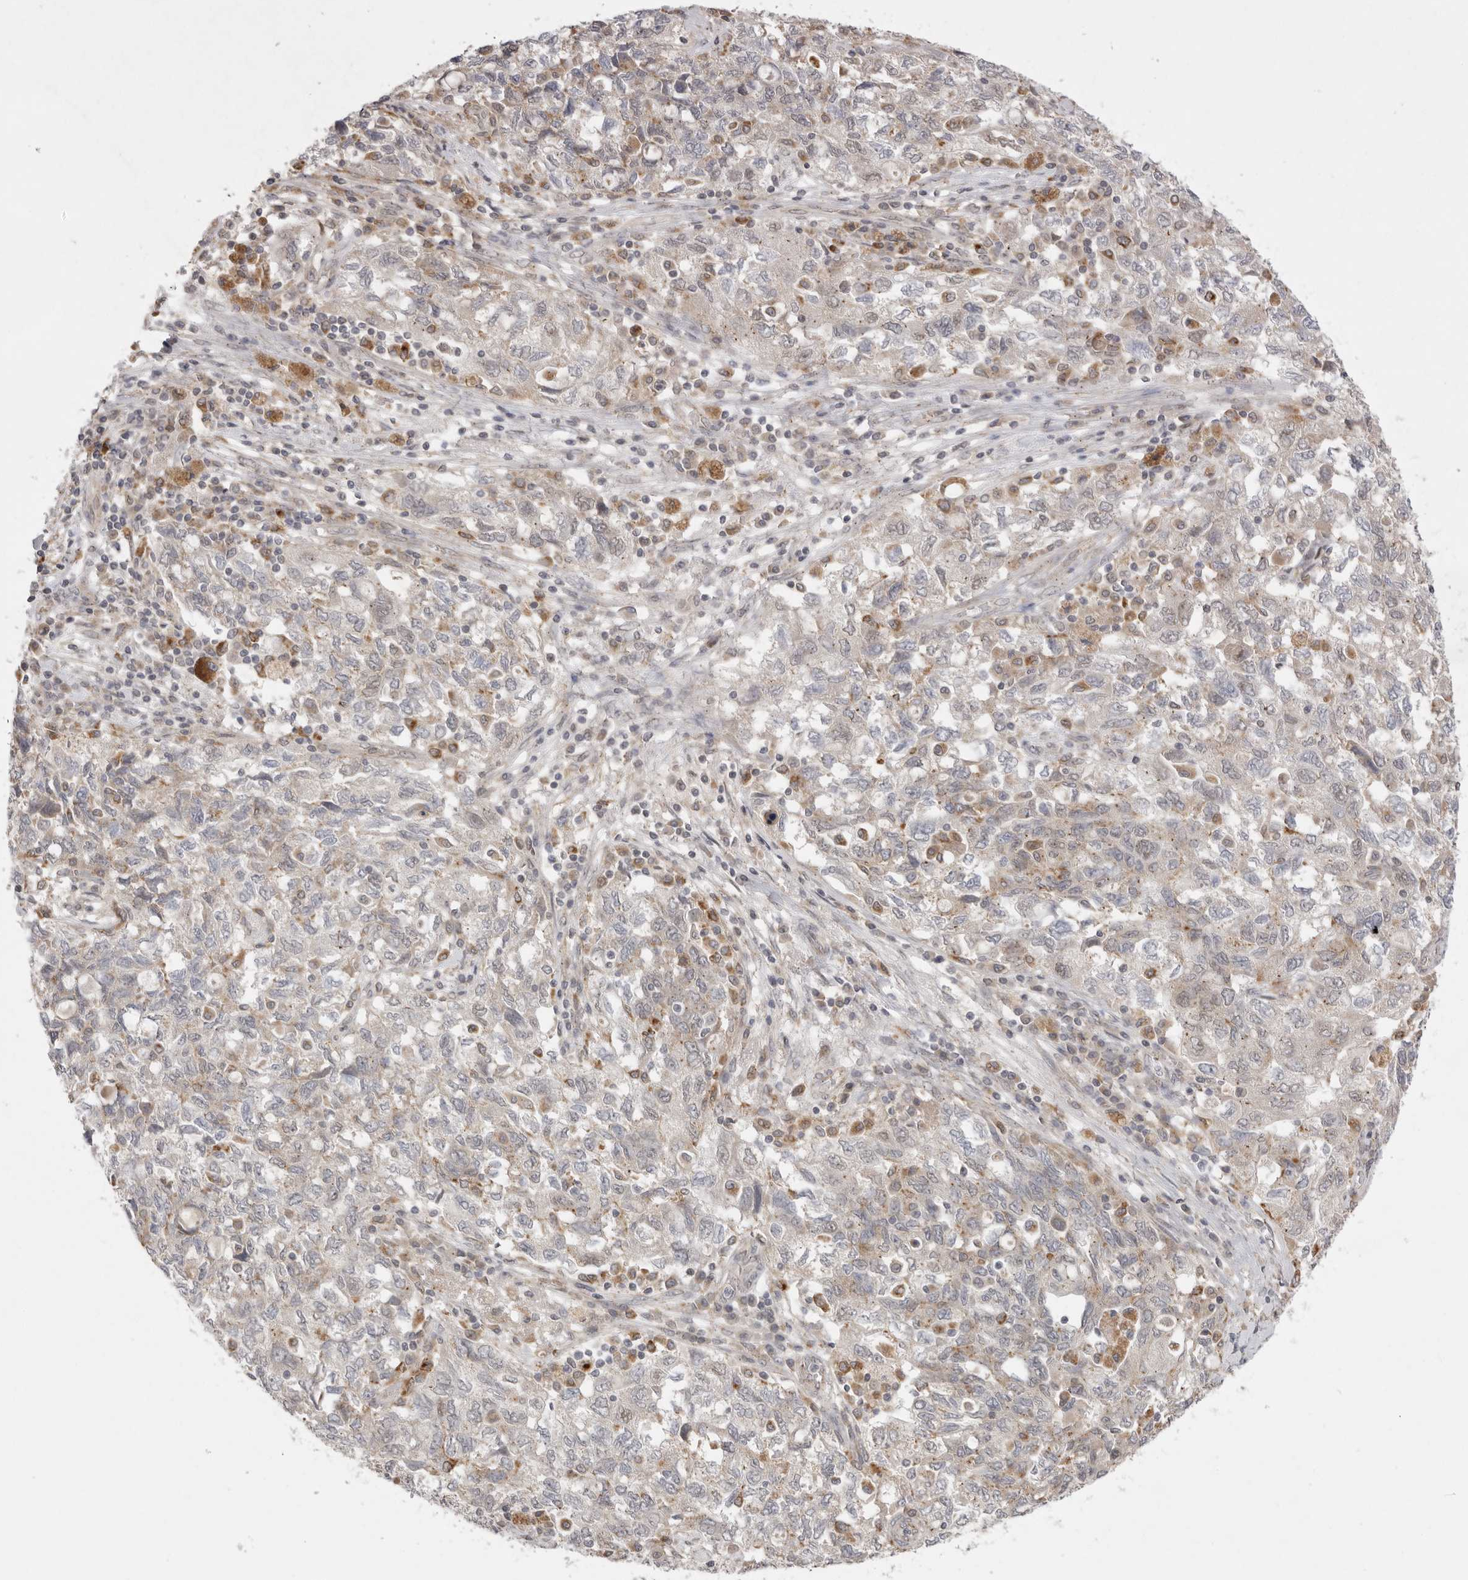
{"staining": {"intensity": "weak", "quantity": "<25%", "location": "cytoplasmic/membranous"}, "tissue": "ovarian cancer", "cell_type": "Tumor cells", "image_type": "cancer", "snomed": [{"axis": "morphology", "description": "Carcinoma, NOS"}, {"axis": "morphology", "description": "Cystadenocarcinoma, serous, NOS"}, {"axis": "topography", "description": "Ovary"}], "caption": "Tumor cells show no significant expression in ovarian carcinoma.", "gene": "TLR3", "patient": {"sex": "female", "age": 69}}